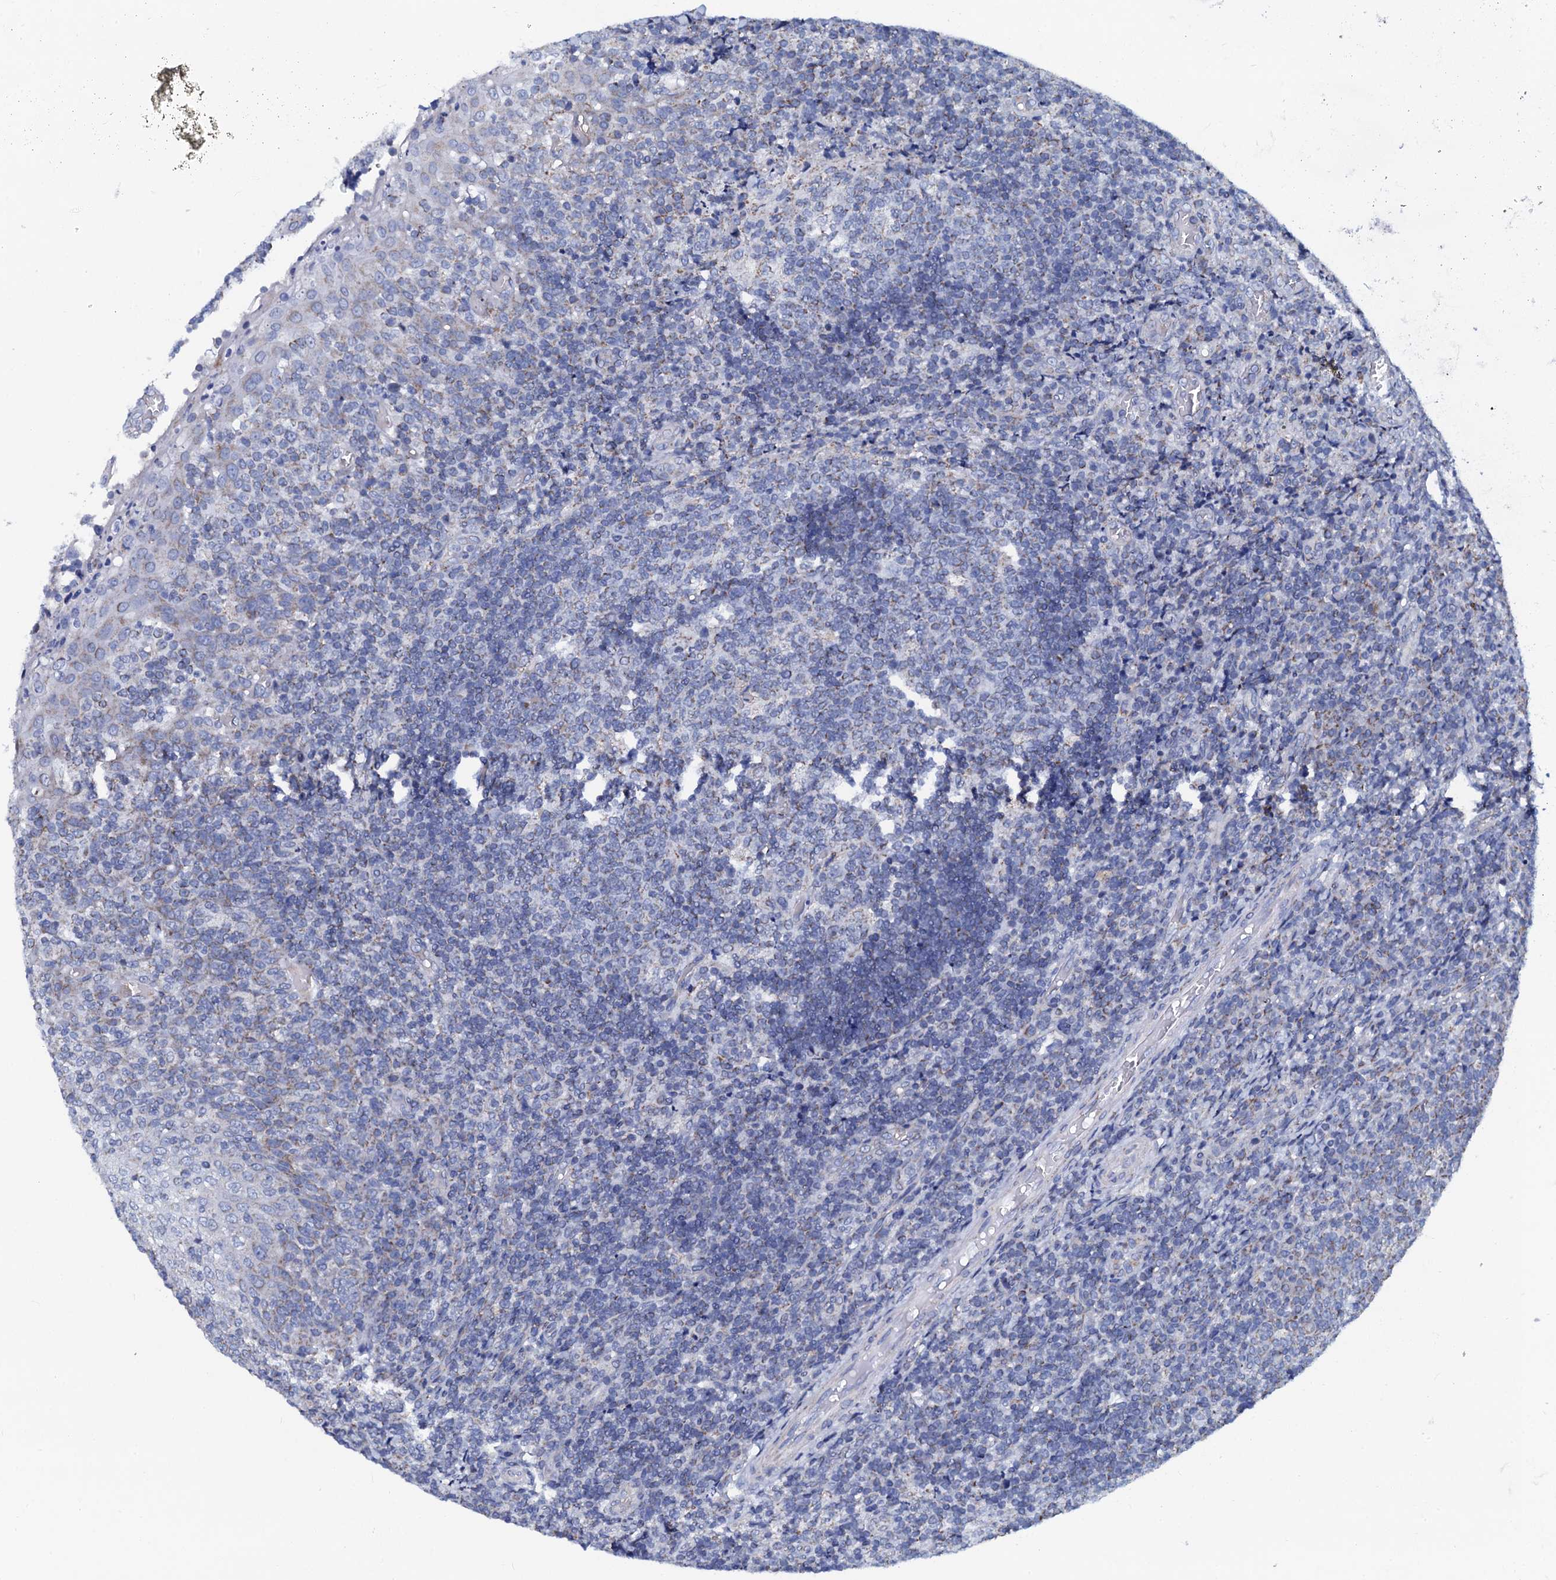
{"staining": {"intensity": "negative", "quantity": "none", "location": "none"}, "tissue": "tonsil", "cell_type": "Germinal center cells", "image_type": "normal", "snomed": [{"axis": "morphology", "description": "Normal tissue, NOS"}, {"axis": "topography", "description": "Tonsil"}], "caption": "High power microscopy photomicrograph of an IHC micrograph of normal tonsil, revealing no significant positivity in germinal center cells. (Immunohistochemistry (ihc), brightfield microscopy, high magnification).", "gene": "SLC37A4", "patient": {"sex": "female", "age": 19}}